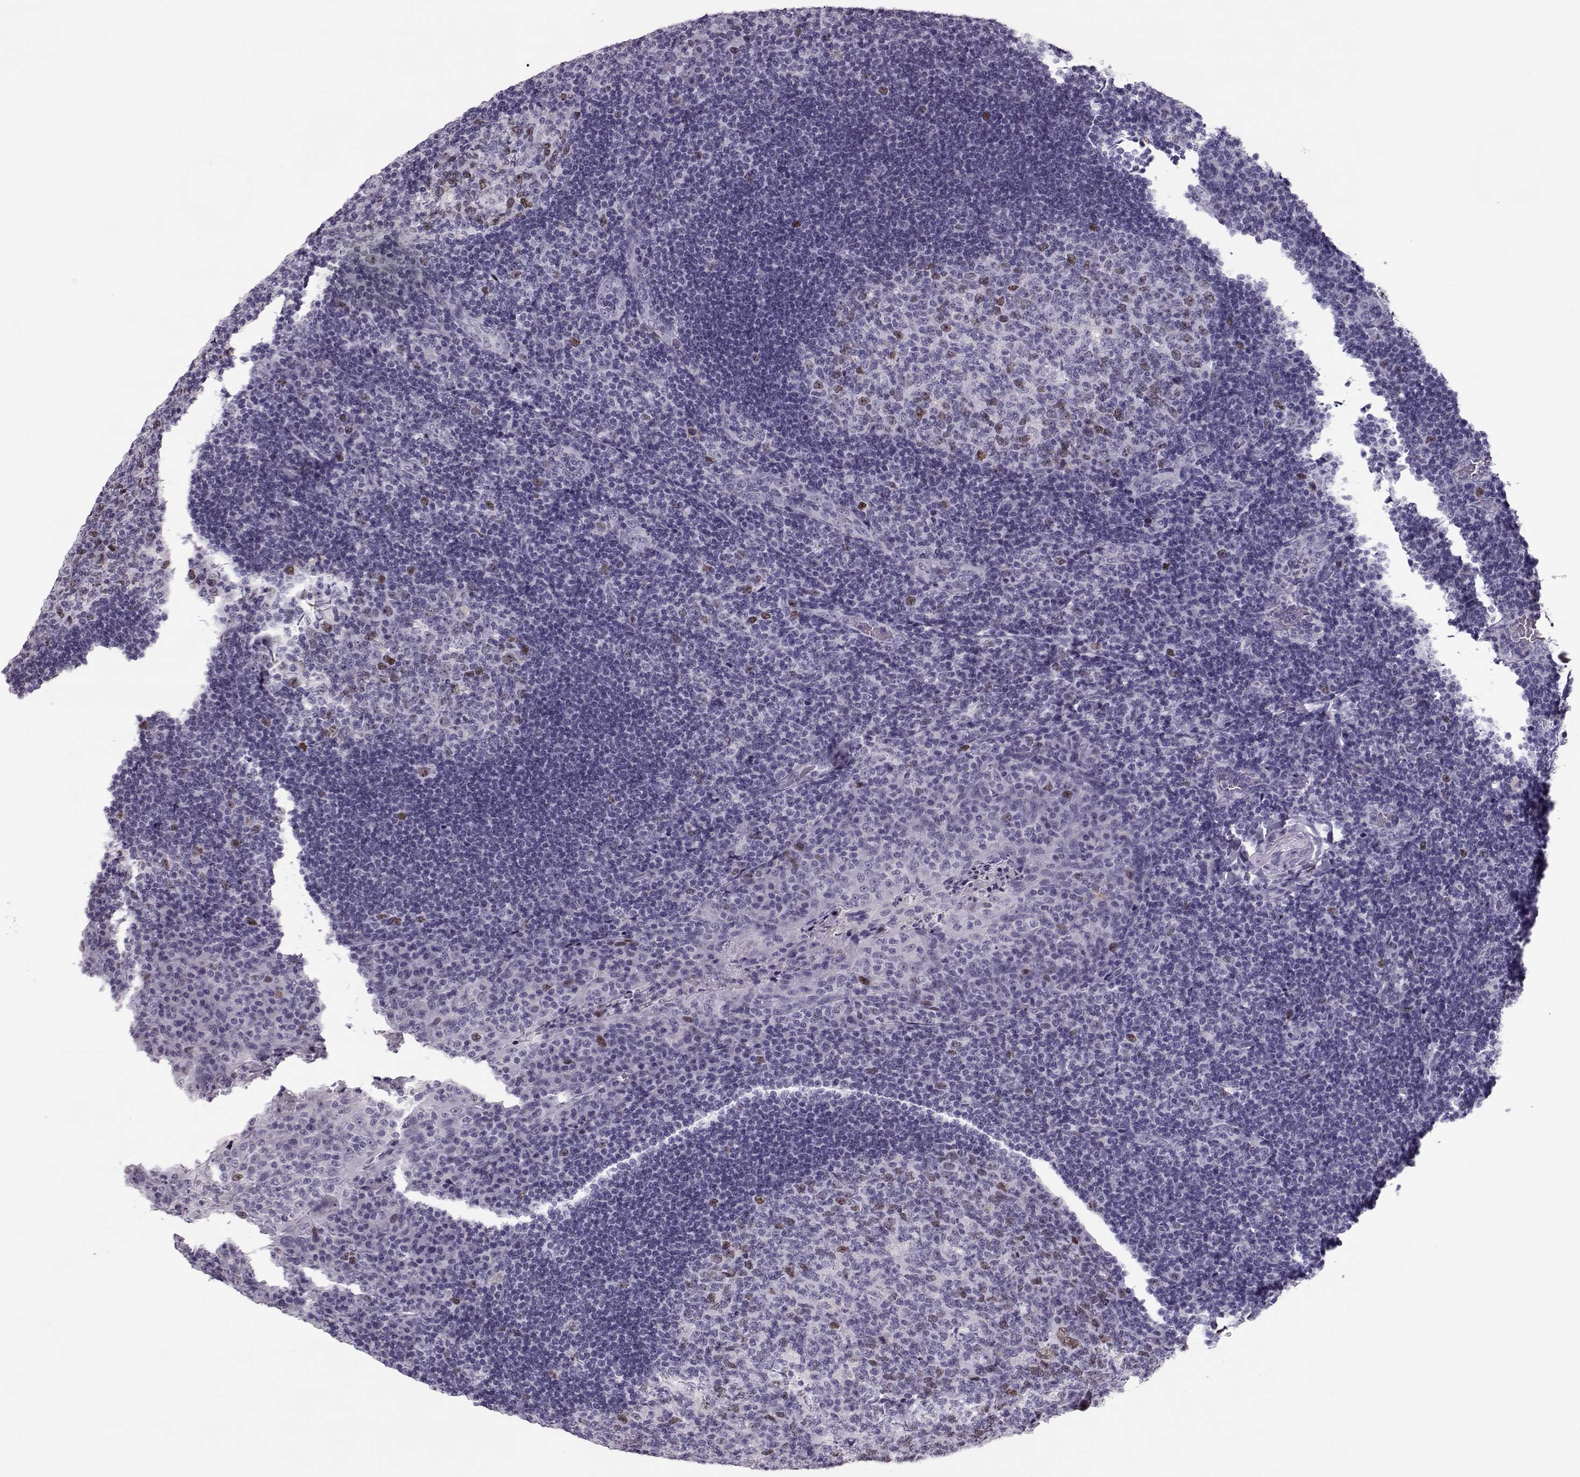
{"staining": {"intensity": "moderate", "quantity": "<25%", "location": "nuclear"}, "tissue": "tonsil", "cell_type": "Germinal center cells", "image_type": "normal", "snomed": [{"axis": "morphology", "description": "Normal tissue, NOS"}, {"axis": "topography", "description": "Tonsil"}], "caption": "This histopathology image shows unremarkable tonsil stained with IHC to label a protein in brown. The nuclear of germinal center cells show moderate positivity for the protein. Nuclei are counter-stained blue.", "gene": "SGO1", "patient": {"sex": "male", "age": 17}}